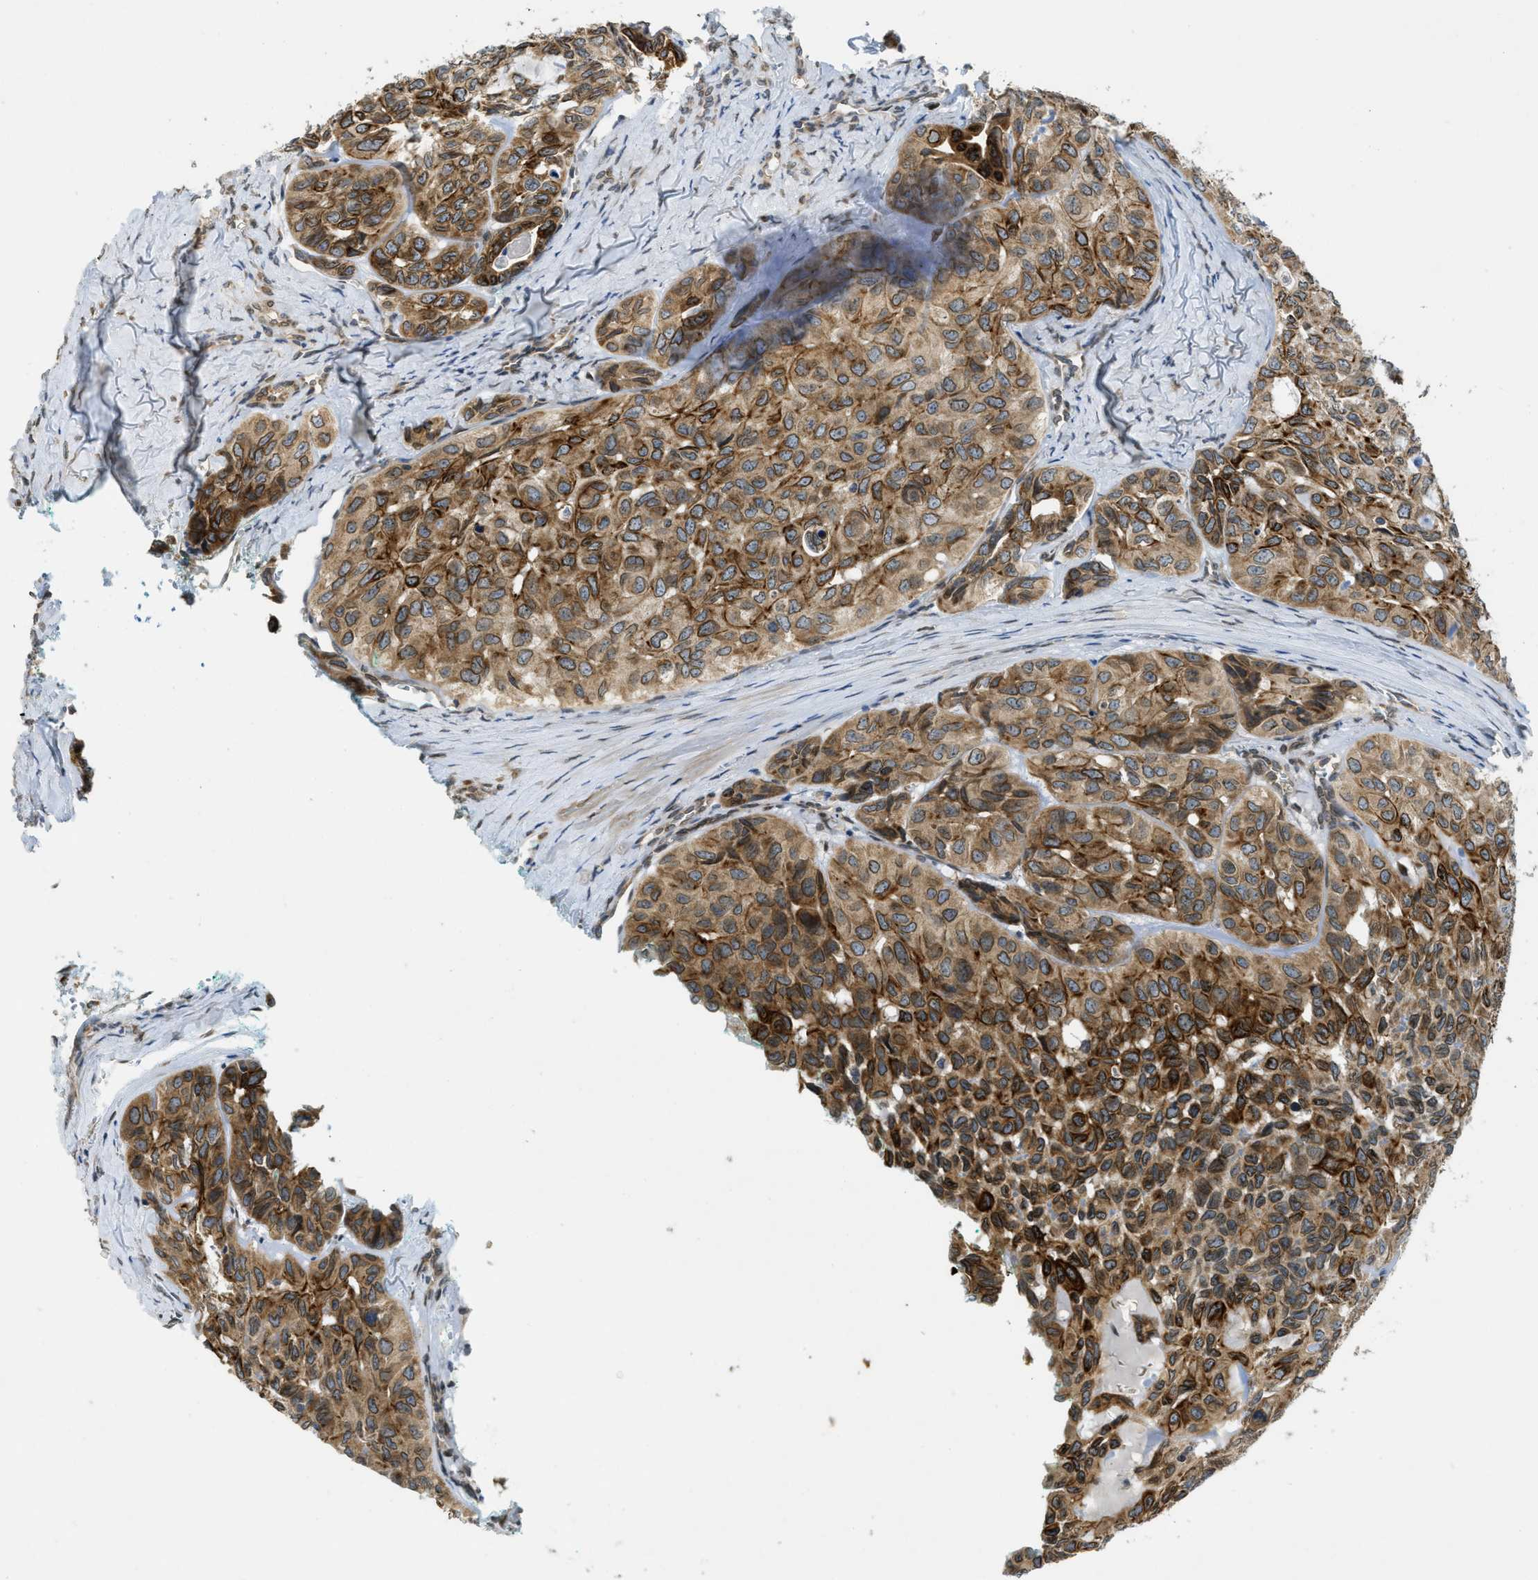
{"staining": {"intensity": "moderate", "quantity": ">75%", "location": "cytoplasmic/membranous"}, "tissue": "head and neck cancer", "cell_type": "Tumor cells", "image_type": "cancer", "snomed": [{"axis": "morphology", "description": "Adenocarcinoma, NOS"}, {"axis": "topography", "description": "Salivary gland, NOS"}, {"axis": "topography", "description": "Head-Neck"}], "caption": "Tumor cells reveal moderate cytoplasmic/membranous positivity in about >75% of cells in adenocarcinoma (head and neck).", "gene": "EIF2AK3", "patient": {"sex": "female", "age": 76}}